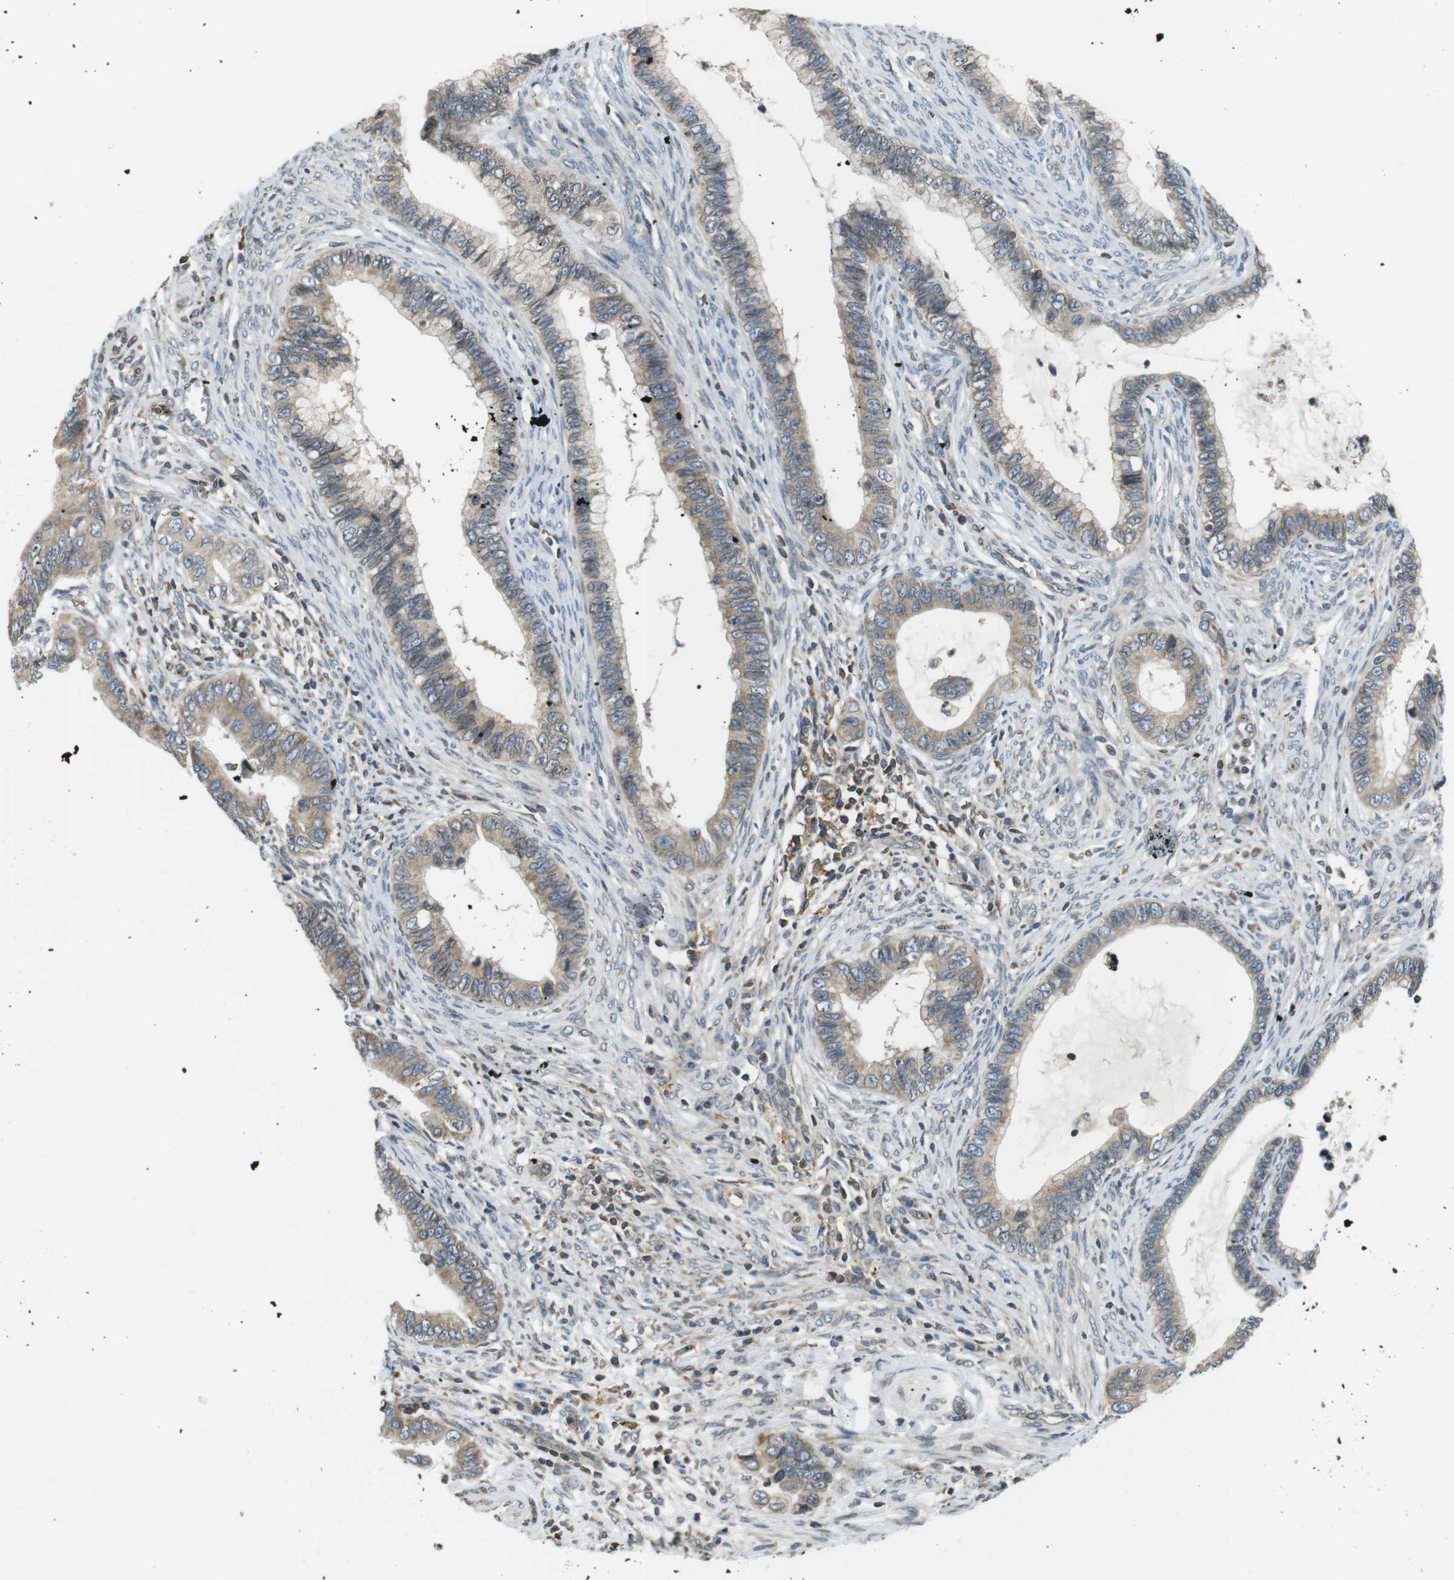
{"staining": {"intensity": "weak", "quantity": ">75%", "location": "cytoplasmic/membranous"}, "tissue": "cervical cancer", "cell_type": "Tumor cells", "image_type": "cancer", "snomed": [{"axis": "morphology", "description": "Adenocarcinoma, NOS"}, {"axis": "topography", "description": "Cervix"}], "caption": "A brown stain highlights weak cytoplasmic/membranous expression of a protein in adenocarcinoma (cervical) tumor cells.", "gene": "TMX4", "patient": {"sex": "female", "age": 44}}